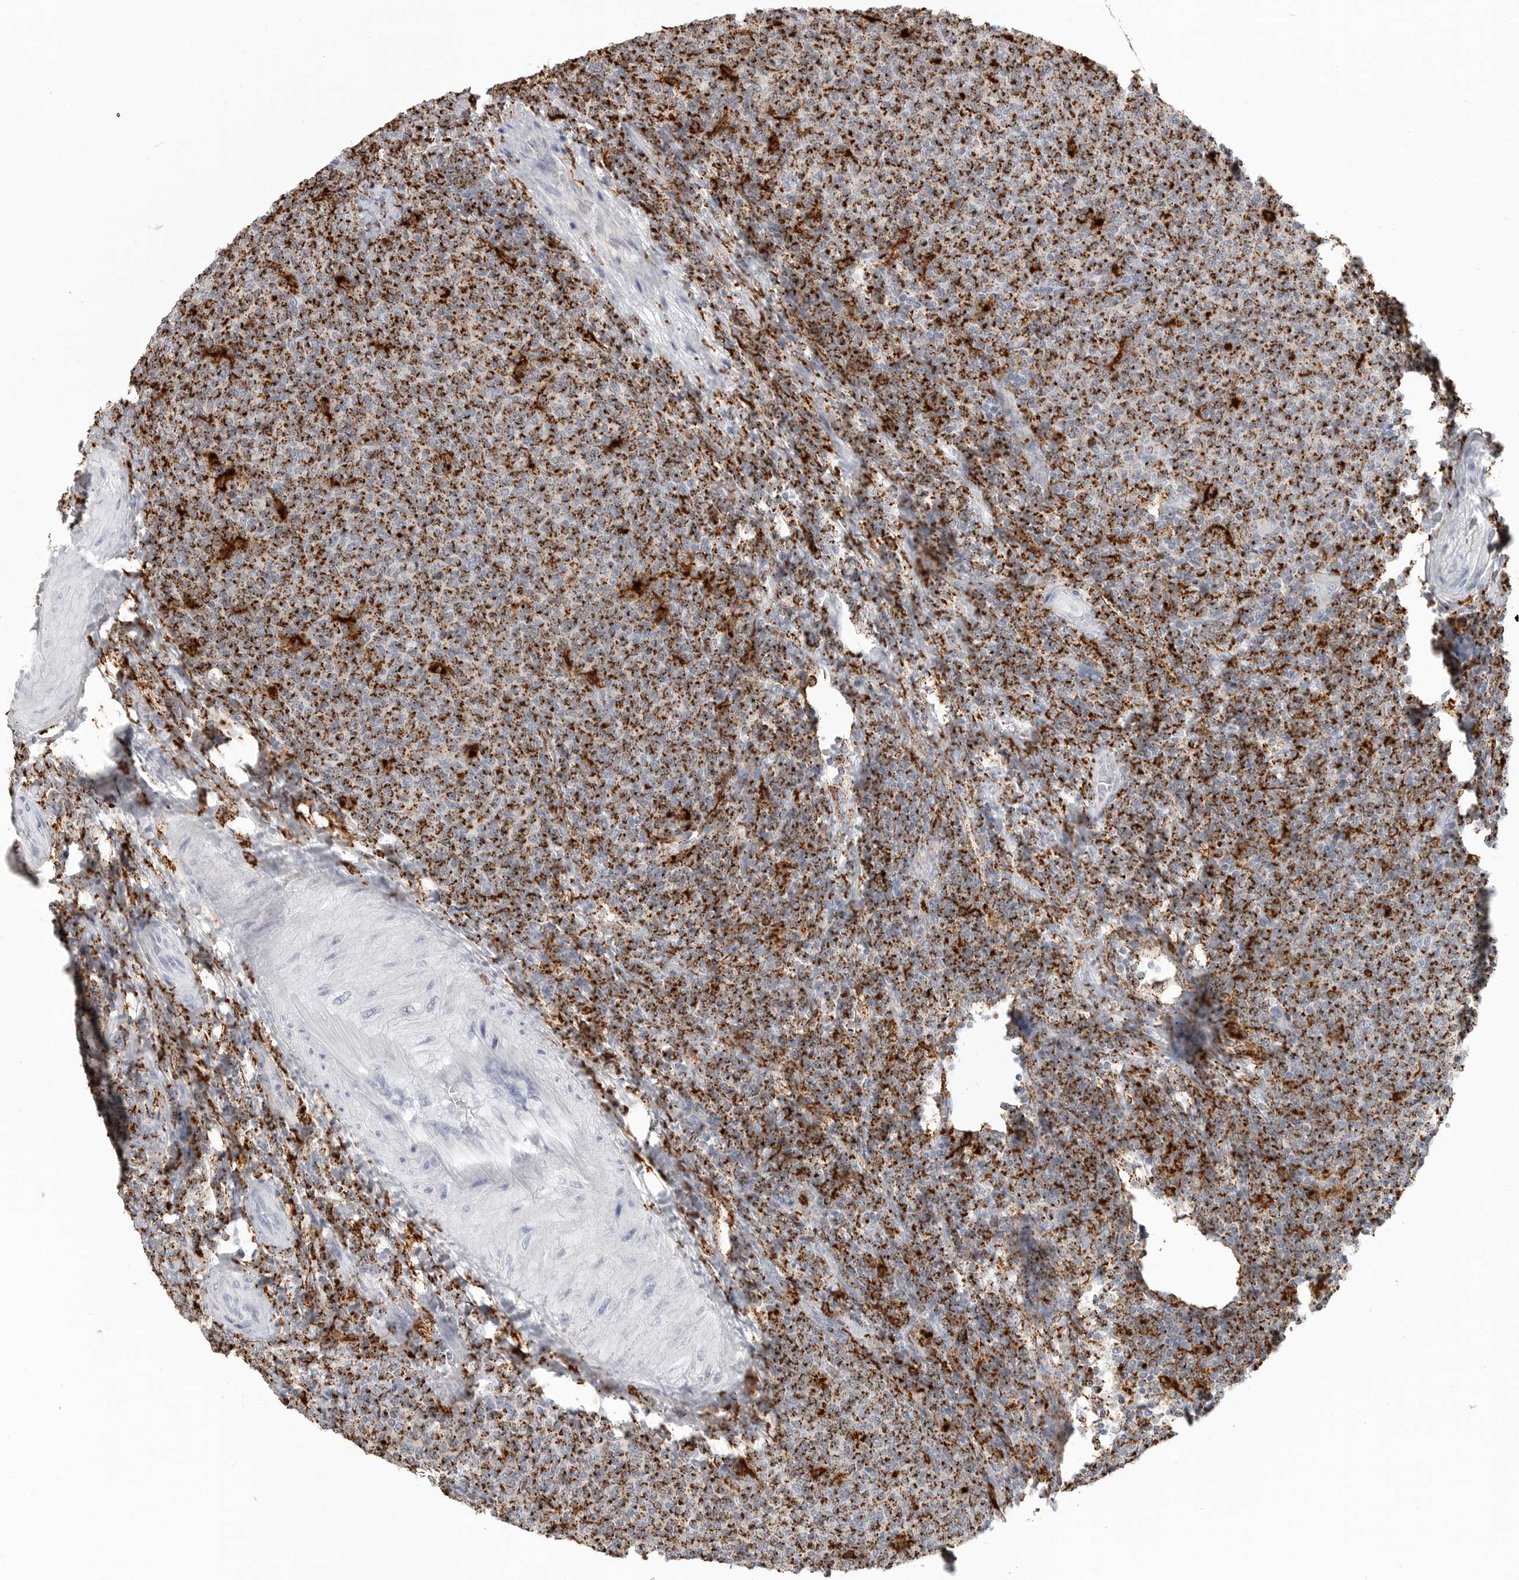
{"staining": {"intensity": "strong", "quantity": "25%-75%", "location": "cytoplasmic/membranous"}, "tissue": "lymphoma", "cell_type": "Tumor cells", "image_type": "cancer", "snomed": [{"axis": "morphology", "description": "Malignant lymphoma, non-Hodgkin's type, Low grade"}, {"axis": "topography", "description": "Lymph node"}], "caption": "This is a micrograph of IHC staining of malignant lymphoma, non-Hodgkin's type (low-grade), which shows strong expression in the cytoplasmic/membranous of tumor cells.", "gene": "IFI30", "patient": {"sex": "male", "age": 66}}